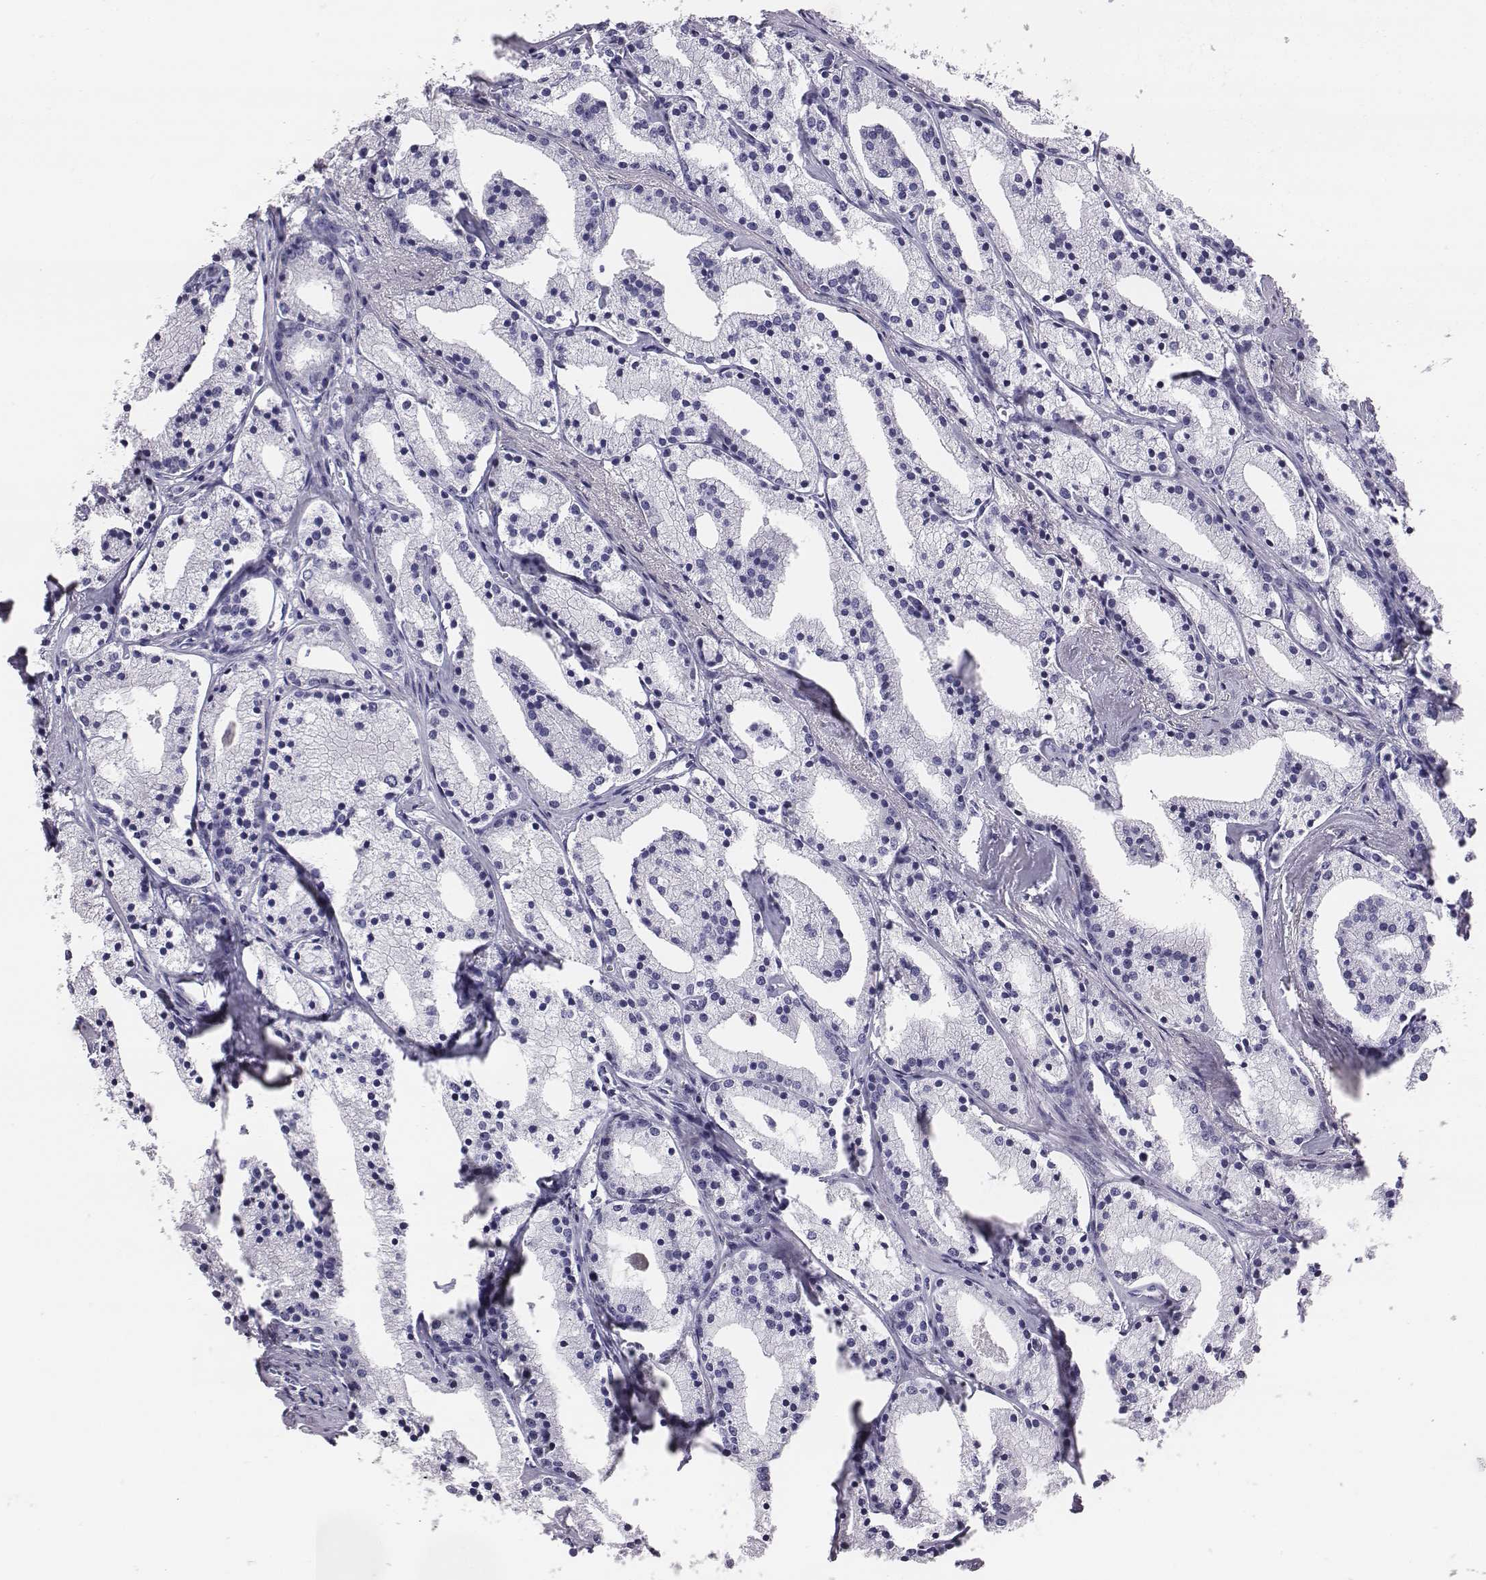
{"staining": {"intensity": "negative", "quantity": "none", "location": "none"}, "tissue": "prostate cancer", "cell_type": "Tumor cells", "image_type": "cancer", "snomed": [{"axis": "morphology", "description": "Adenocarcinoma, NOS"}, {"axis": "topography", "description": "Prostate"}], "caption": "An IHC image of adenocarcinoma (prostate) is shown. There is no staining in tumor cells of adenocarcinoma (prostate). (DAB (3,3'-diaminobenzidine) immunohistochemistry visualized using brightfield microscopy, high magnification).", "gene": "ACOD1", "patient": {"sex": "male", "age": 69}}